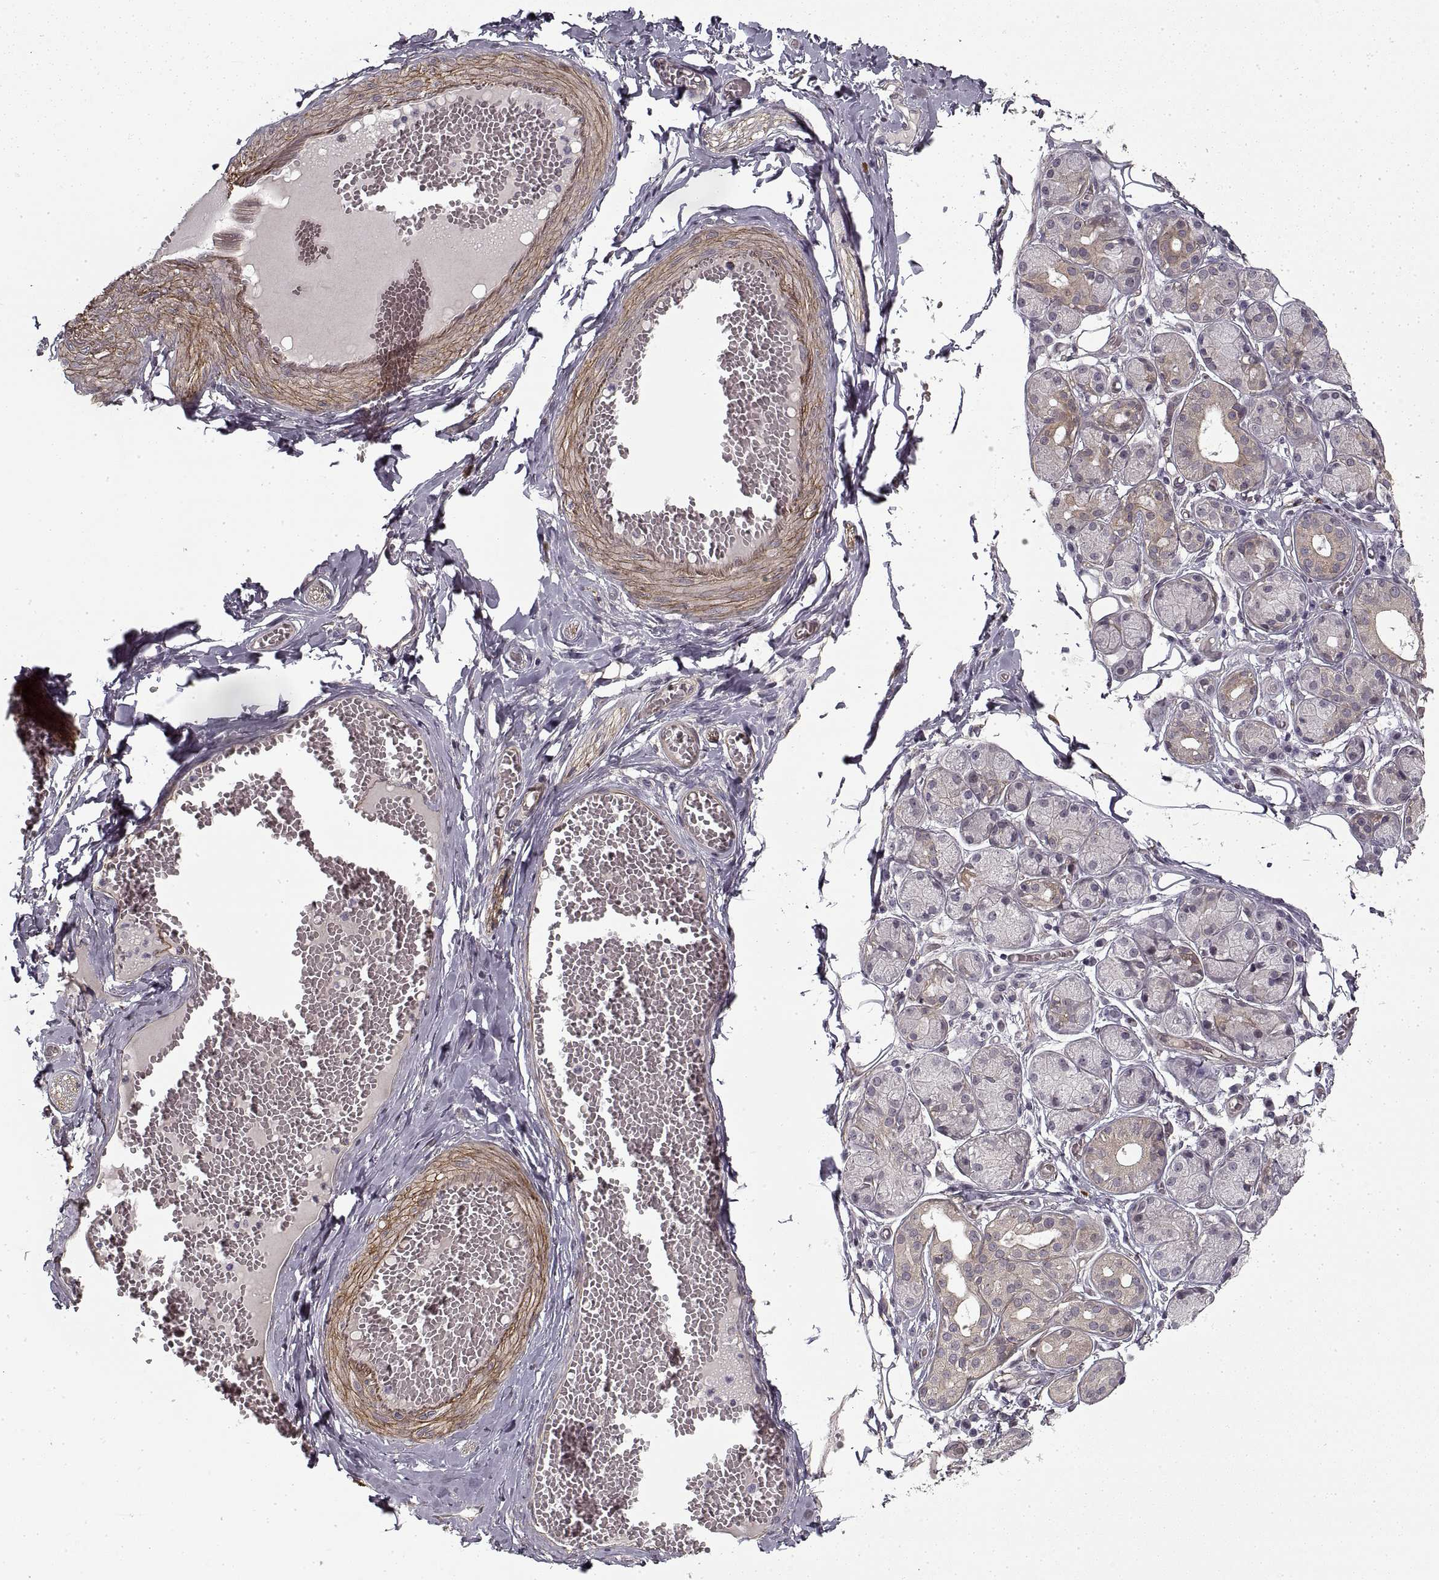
{"staining": {"intensity": "negative", "quantity": "none", "location": "none"}, "tissue": "salivary gland", "cell_type": "Glandular cells", "image_type": "normal", "snomed": [{"axis": "morphology", "description": "Normal tissue, NOS"}, {"axis": "topography", "description": "Salivary gland"}, {"axis": "topography", "description": "Peripheral nerve tissue"}], "caption": "This image is of benign salivary gland stained with immunohistochemistry (IHC) to label a protein in brown with the nuclei are counter-stained blue. There is no staining in glandular cells.", "gene": "LAMB2", "patient": {"sex": "male", "age": 71}}